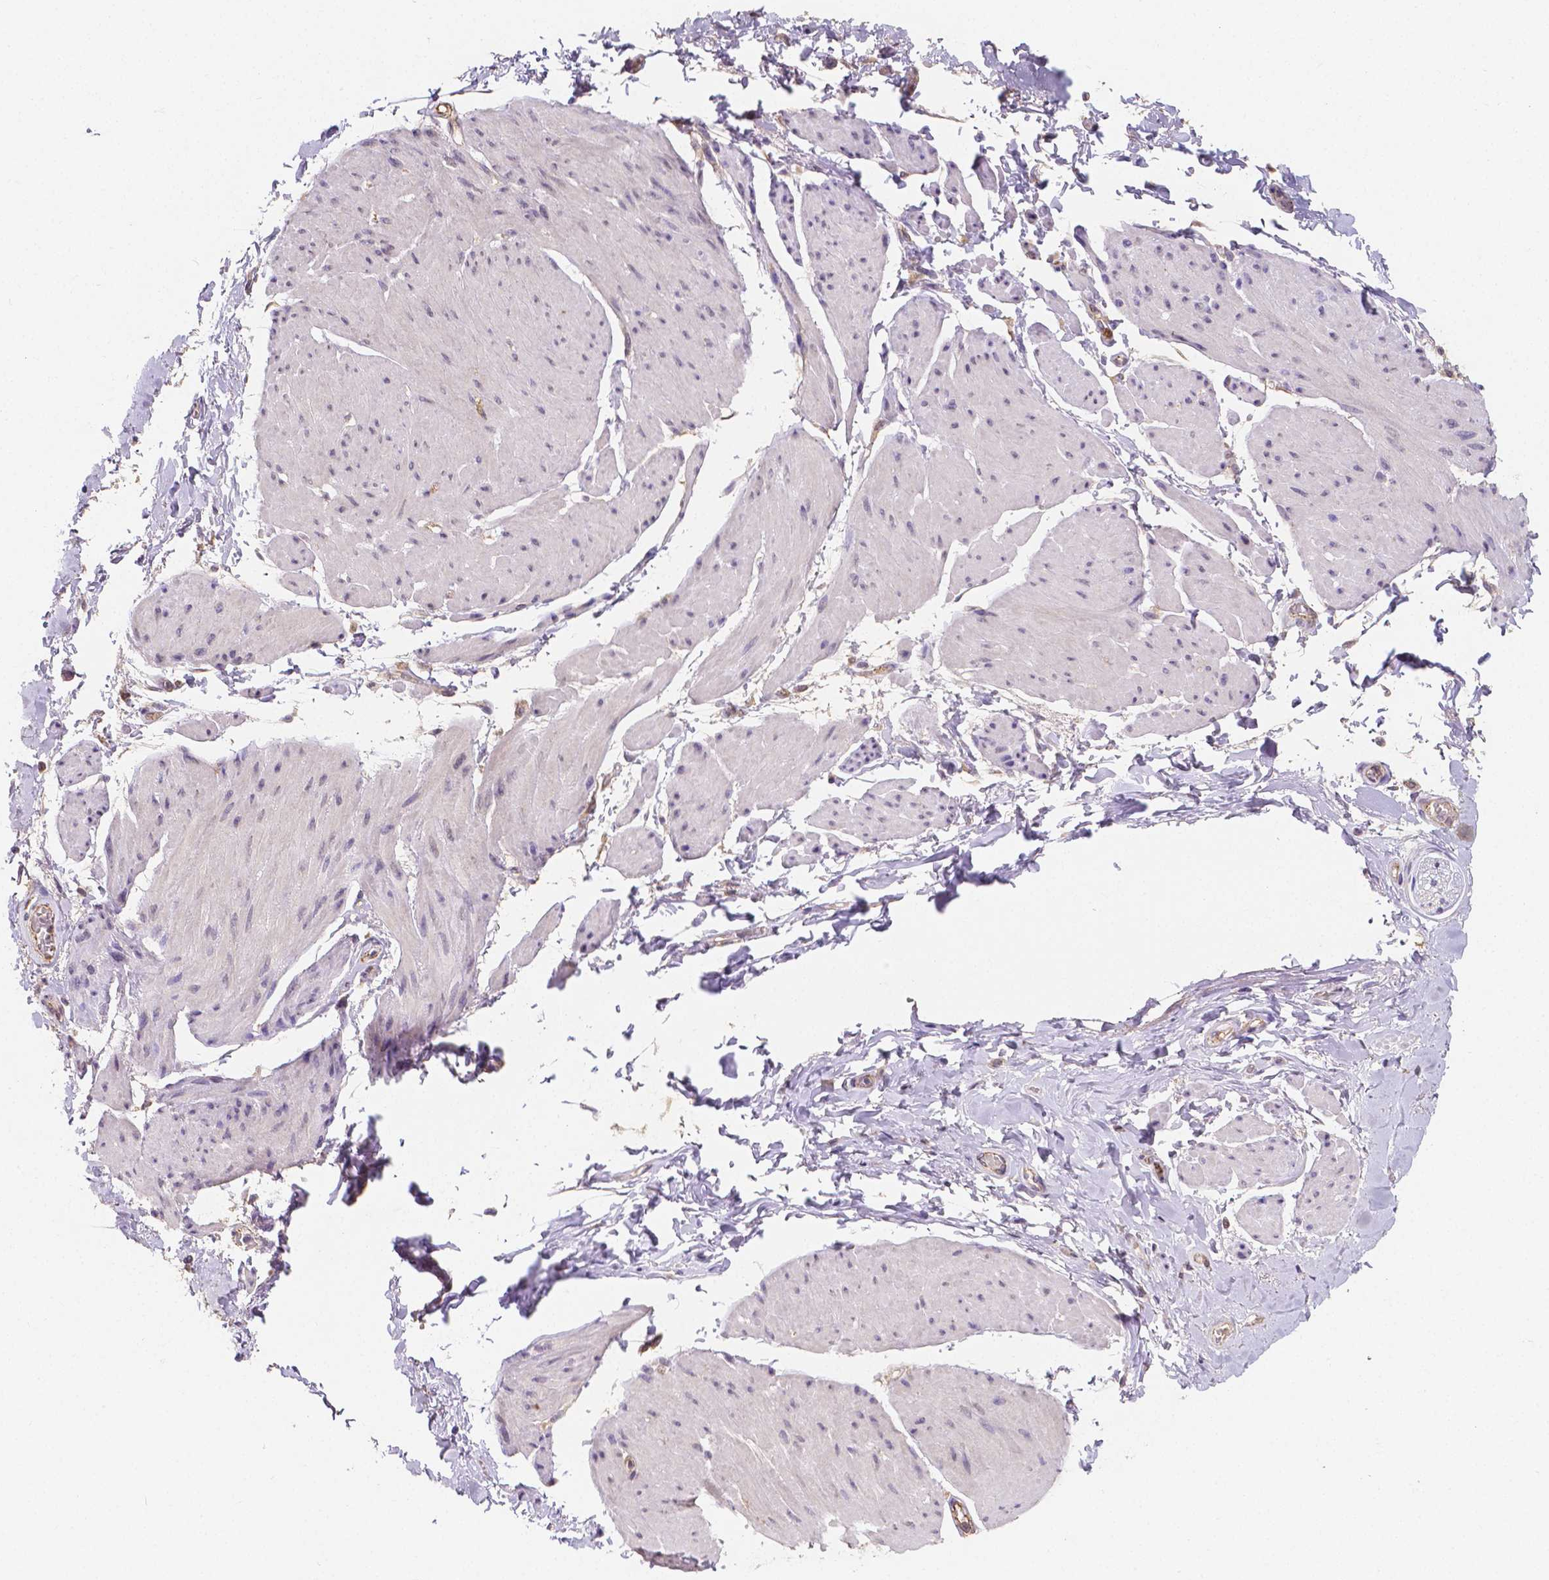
{"staining": {"intensity": "negative", "quantity": "none", "location": "none"}, "tissue": "adipose tissue", "cell_type": "Adipocytes", "image_type": "normal", "snomed": [{"axis": "morphology", "description": "Normal tissue, NOS"}, {"axis": "topography", "description": "Urinary bladder"}, {"axis": "topography", "description": "Peripheral nerve tissue"}], "caption": "Immunohistochemistry (IHC) photomicrograph of normal human adipose tissue stained for a protein (brown), which shows no expression in adipocytes.", "gene": "ELAVL2", "patient": {"sex": "female", "age": 60}}